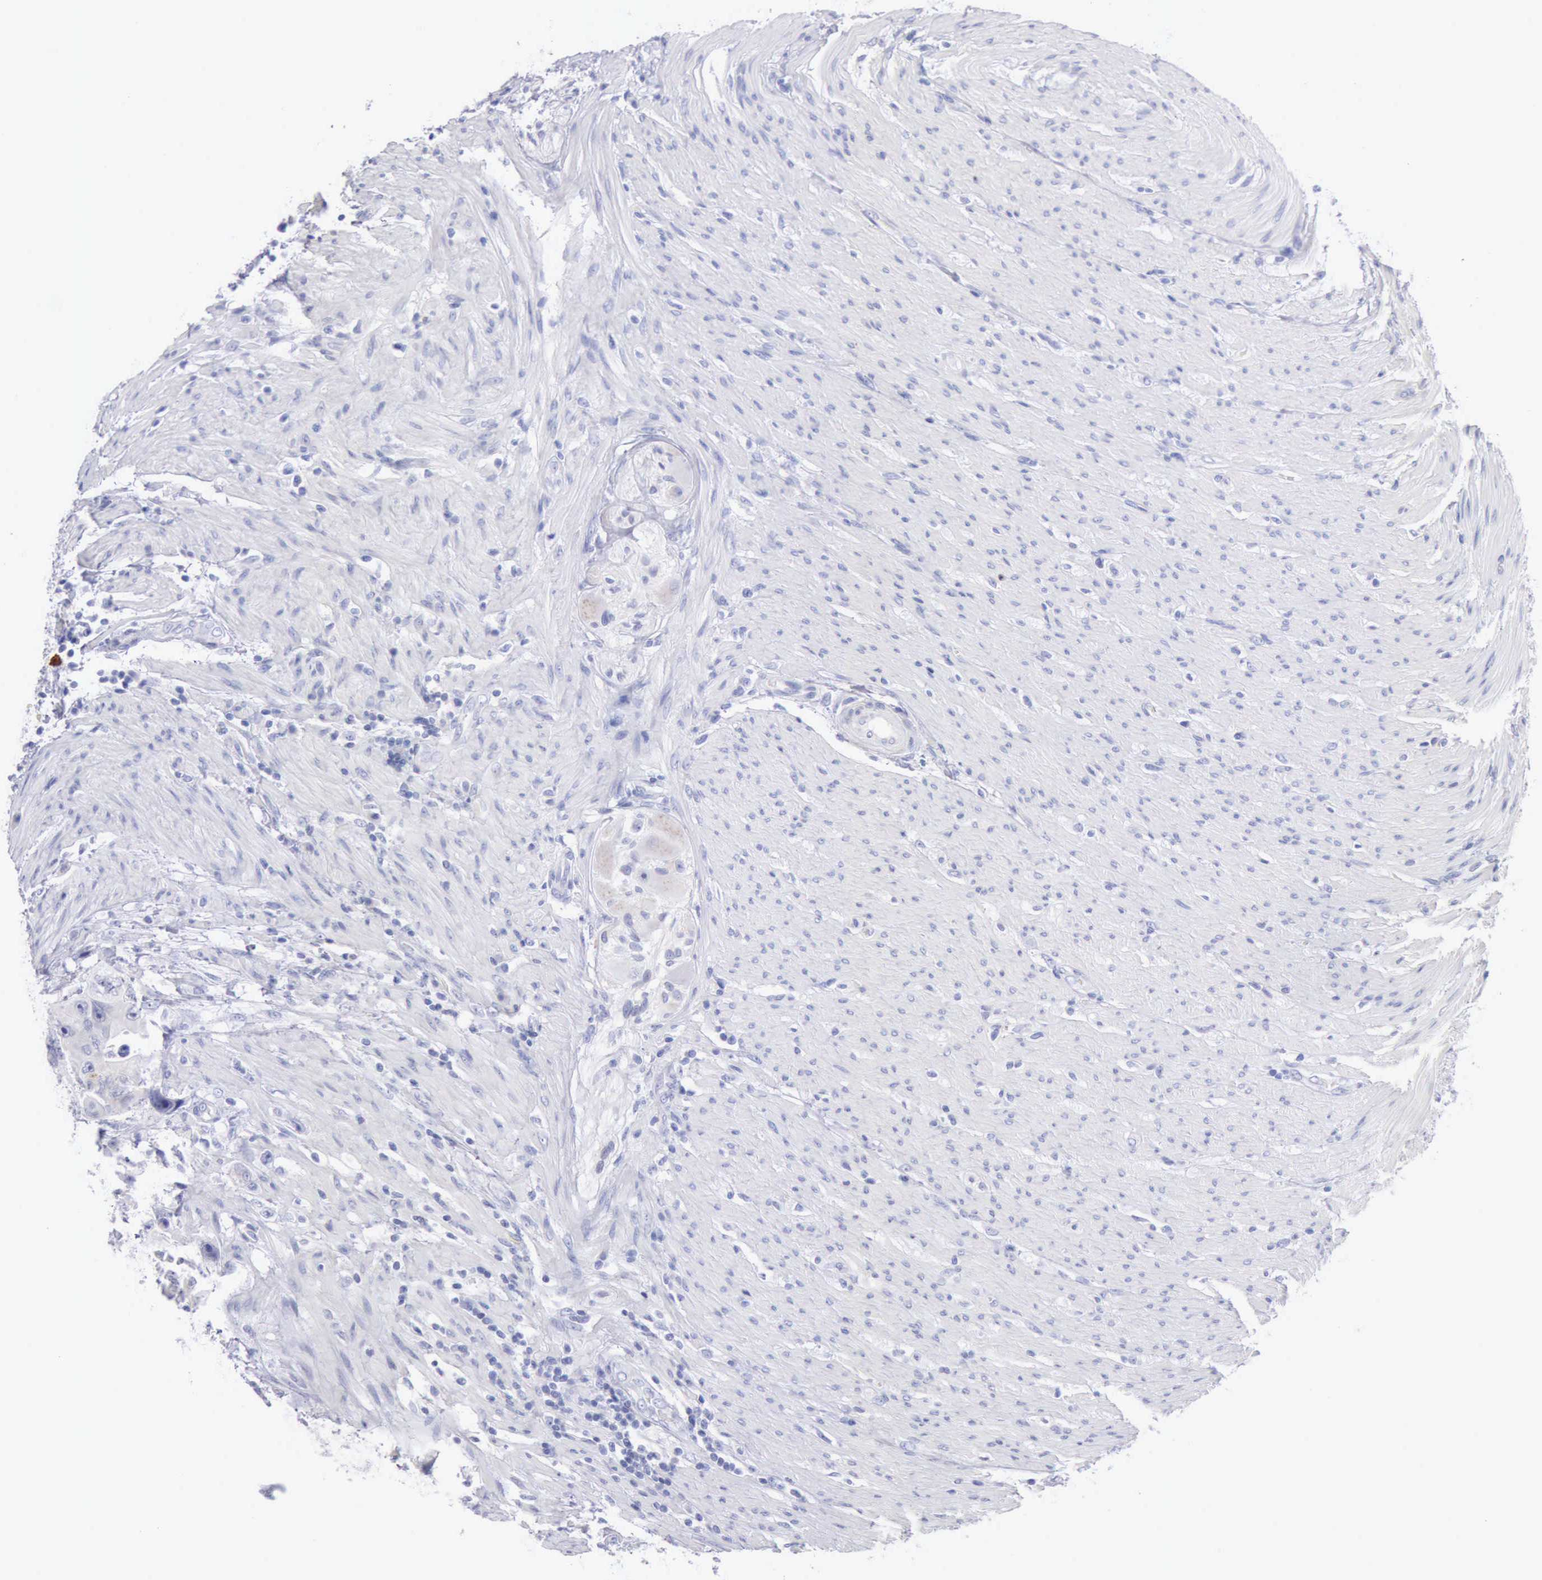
{"staining": {"intensity": "negative", "quantity": "none", "location": "none"}, "tissue": "colorectal cancer", "cell_type": "Tumor cells", "image_type": "cancer", "snomed": [{"axis": "morphology", "description": "Adenocarcinoma, NOS"}, {"axis": "topography", "description": "Colon"}], "caption": "DAB (3,3'-diaminobenzidine) immunohistochemical staining of colorectal cancer (adenocarcinoma) demonstrates no significant staining in tumor cells. (DAB immunohistochemistry (IHC), high magnification).", "gene": "ANGEL1", "patient": {"sex": "female", "age": 46}}